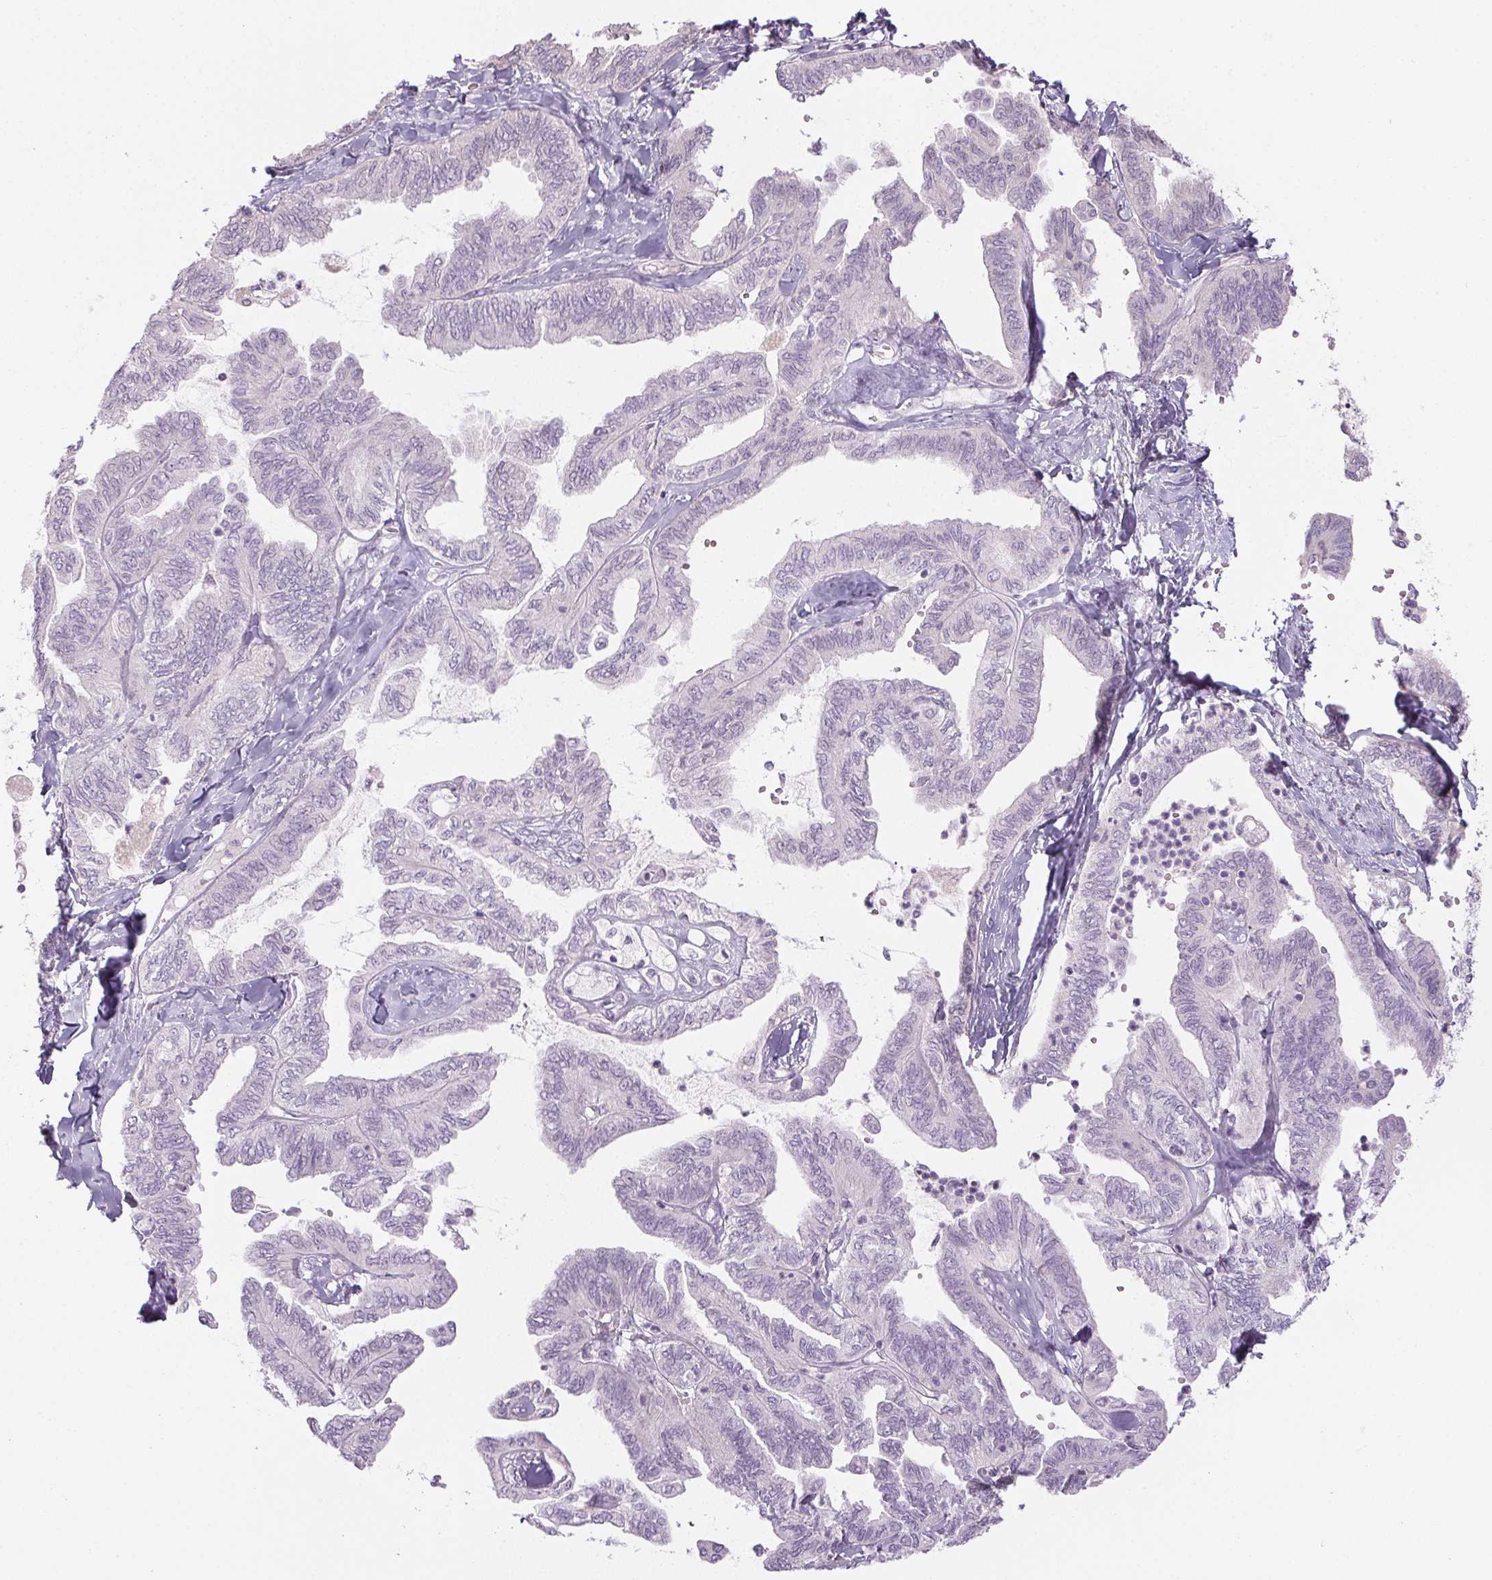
{"staining": {"intensity": "negative", "quantity": "none", "location": "none"}, "tissue": "ovarian cancer", "cell_type": "Tumor cells", "image_type": "cancer", "snomed": [{"axis": "morphology", "description": "Carcinoma, endometroid"}, {"axis": "topography", "description": "Ovary"}], "caption": "Immunohistochemistry (IHC) histopathology image of neoplastic tissue: human ovarian cancer stained with DAB (3,3'-diaminobenzidine) displays no significant protein positivity in tumor cells.", "gene": "CTCFL", "patient": {"sex": "female", "age": 70}}